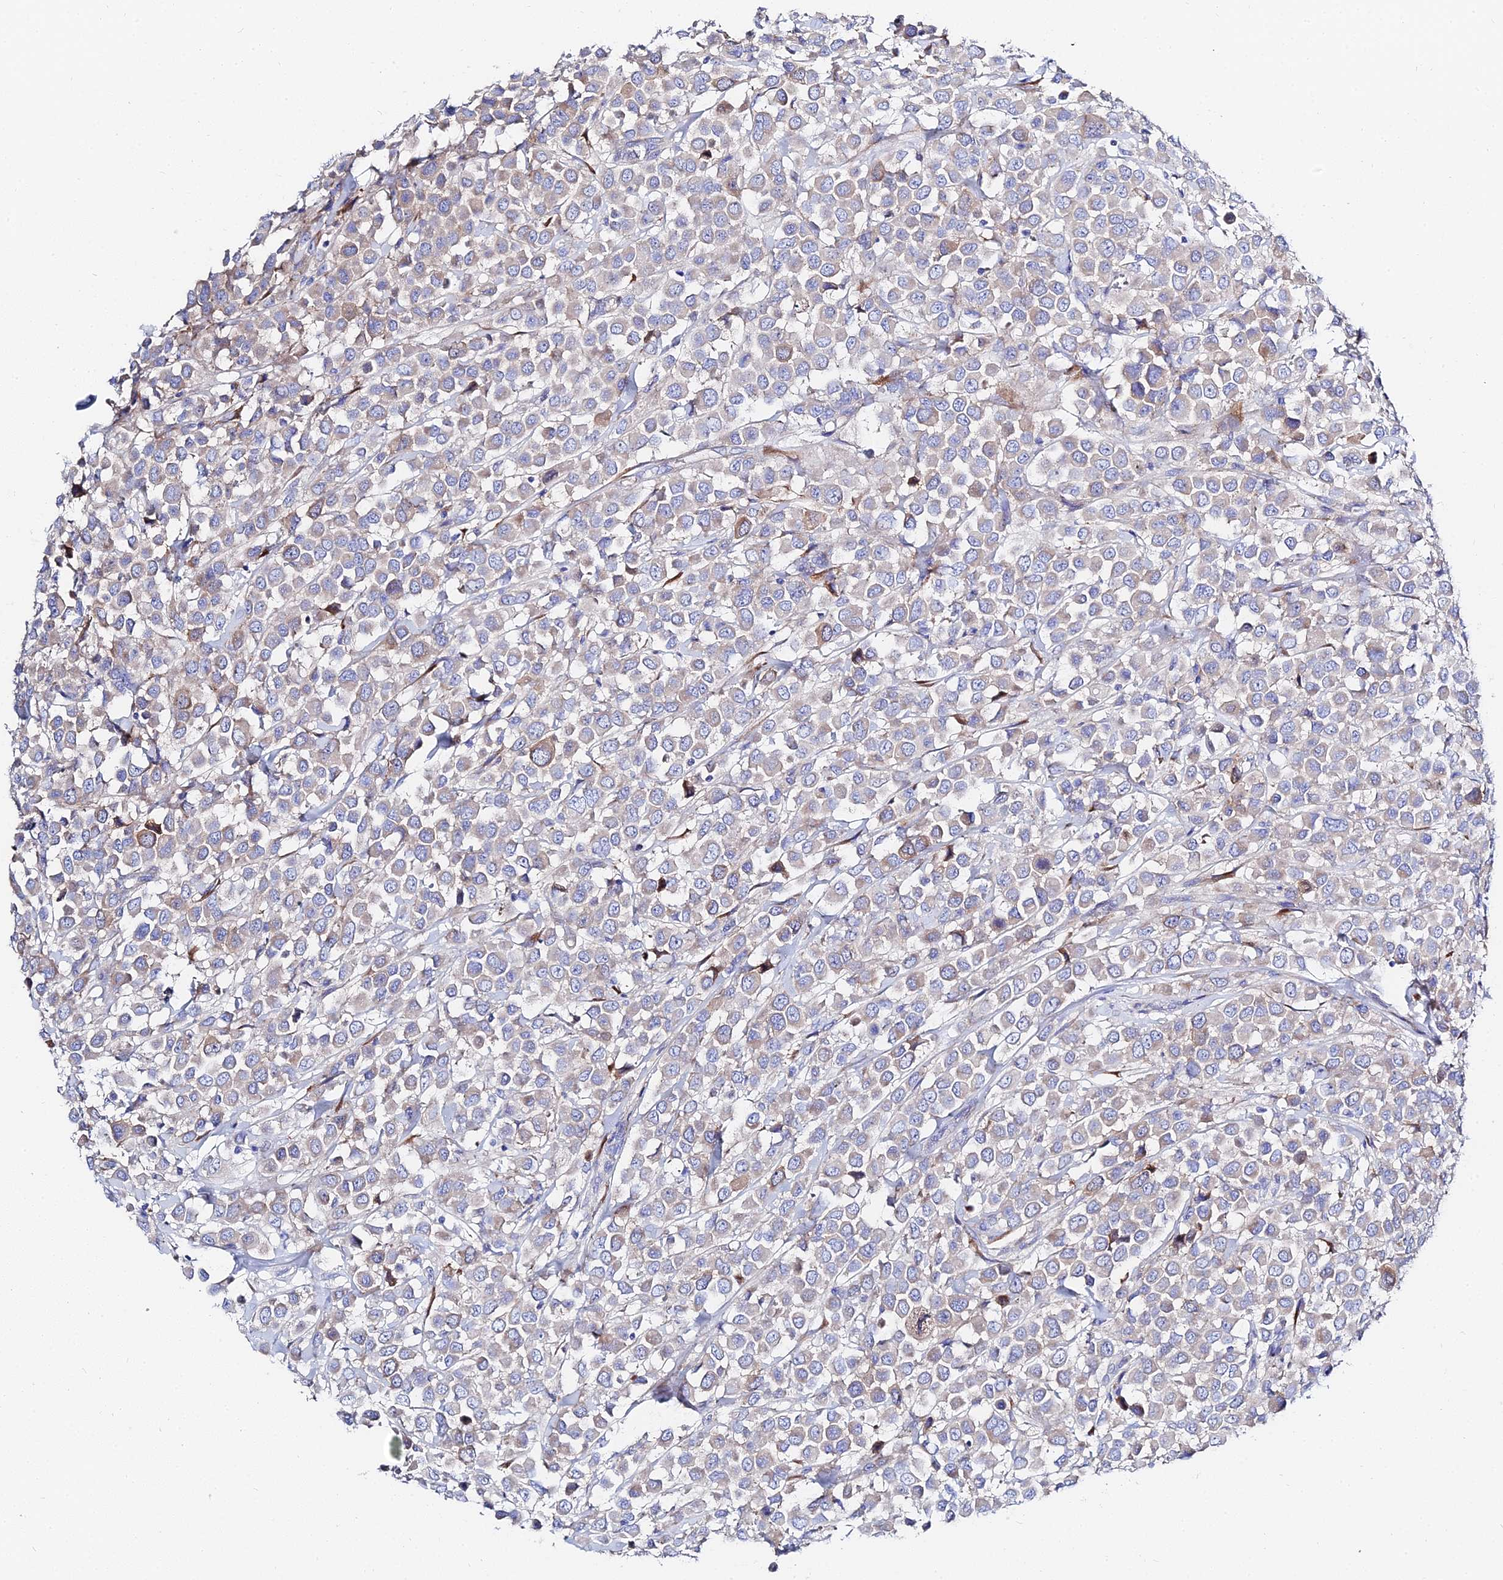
{"staining": {"intensity": "weak", "quantity": "25%-75%", "location": "cytoplasmic/membranous"}, "tissue": "breast cancer", "cell_type": "Tumor cells", "image_type": "cancer", "snomed": [{"axis": "morphology", "description": "Duct carcinoma"}, {"axis": "topography", "description": "Breast"}], "caption": "This histopathology image shows IHC staining of human breast cancer, with low weak cytoplasmic/membranous positivity in about 25%-75% of tumor cells.", "gene": "PTTG1", "patient": {"sex": "female", "age": 61}}